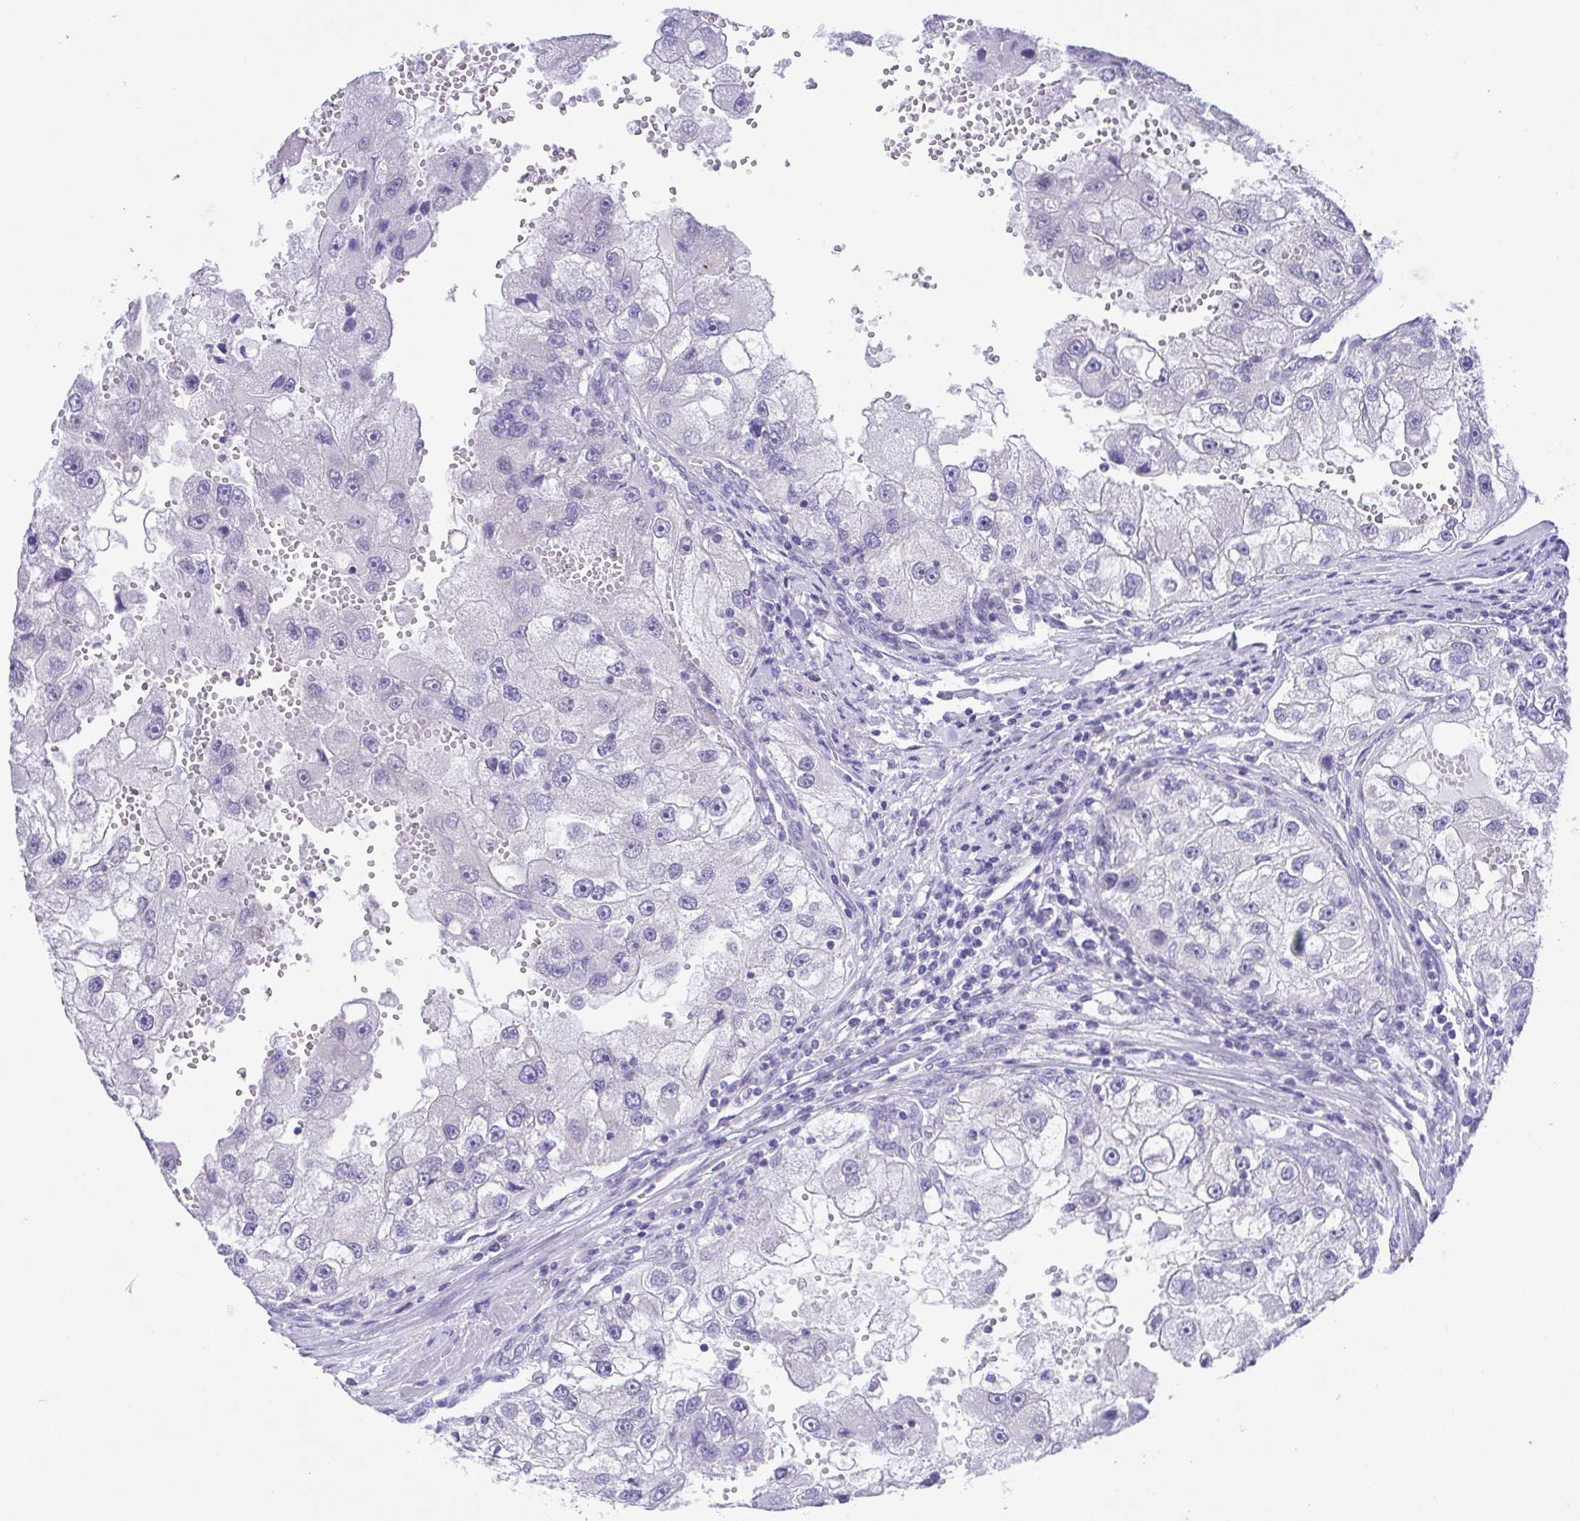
{"staining": {"intensity": "negative", "quantity": "none", "location": "none"}, "tissue": "renal cancer", "cell_type": "Tumor cells", "image_type": "cancer", "snomed": [{"axis": "morphology", "description": "Adenocarcinoma, NOS"}, {"axis": "topography", "description": "Kidney"}], "caption": "IHC photomicrograph of human renal adenocarcinoma stained for a protein (brown), which demonstrates no expression in tumor cells.", "gene": "LUZP4", "patient": {"sex": "male", "age": 63}}